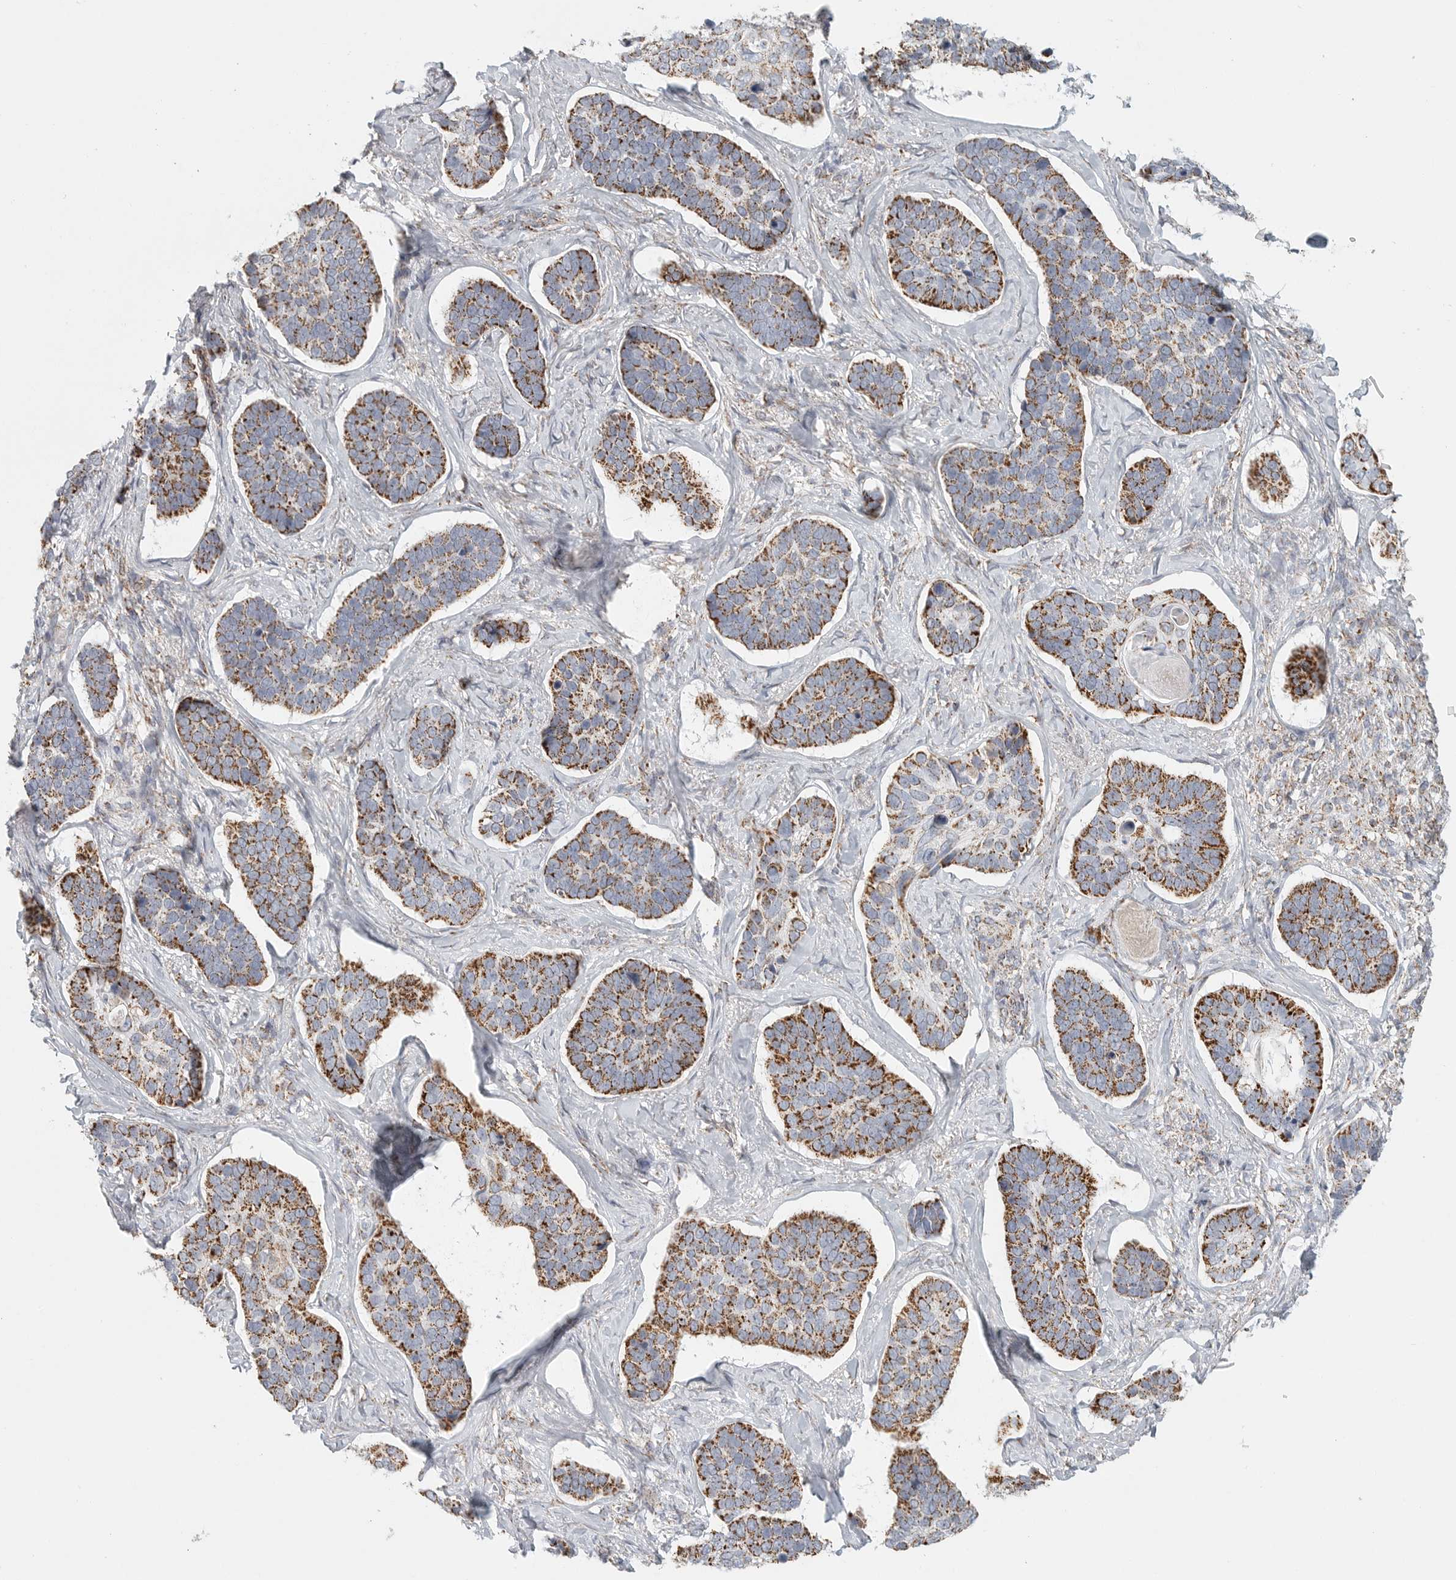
{"staining": {"intensity": "moderate", "quantity": ">75%", "location": "cytoplasmic/membranous"}, "tissue": "skin cancer", "cell_type": "Tumor cells", "image_type": "cancer", "snomed": [{"axis": "morphology", "description": "Basal cell carcinoma"}, {"axis": "topography", "description": "Skin"}], "caption": "A high-resolution photomicrograph shows immunohistochemistry staining of skin cancer (basal cell carcinoma), which exhibits moderate cytoplasmic/membranous expression in approximately >75% of tumor cells. The staining was performed using DAB, with brown indicating positive protein expression. Nuclei are stained blue with hematoxylin.", "gene": "SLC25A26", "patient": {"sex": "male", "age": 62}}